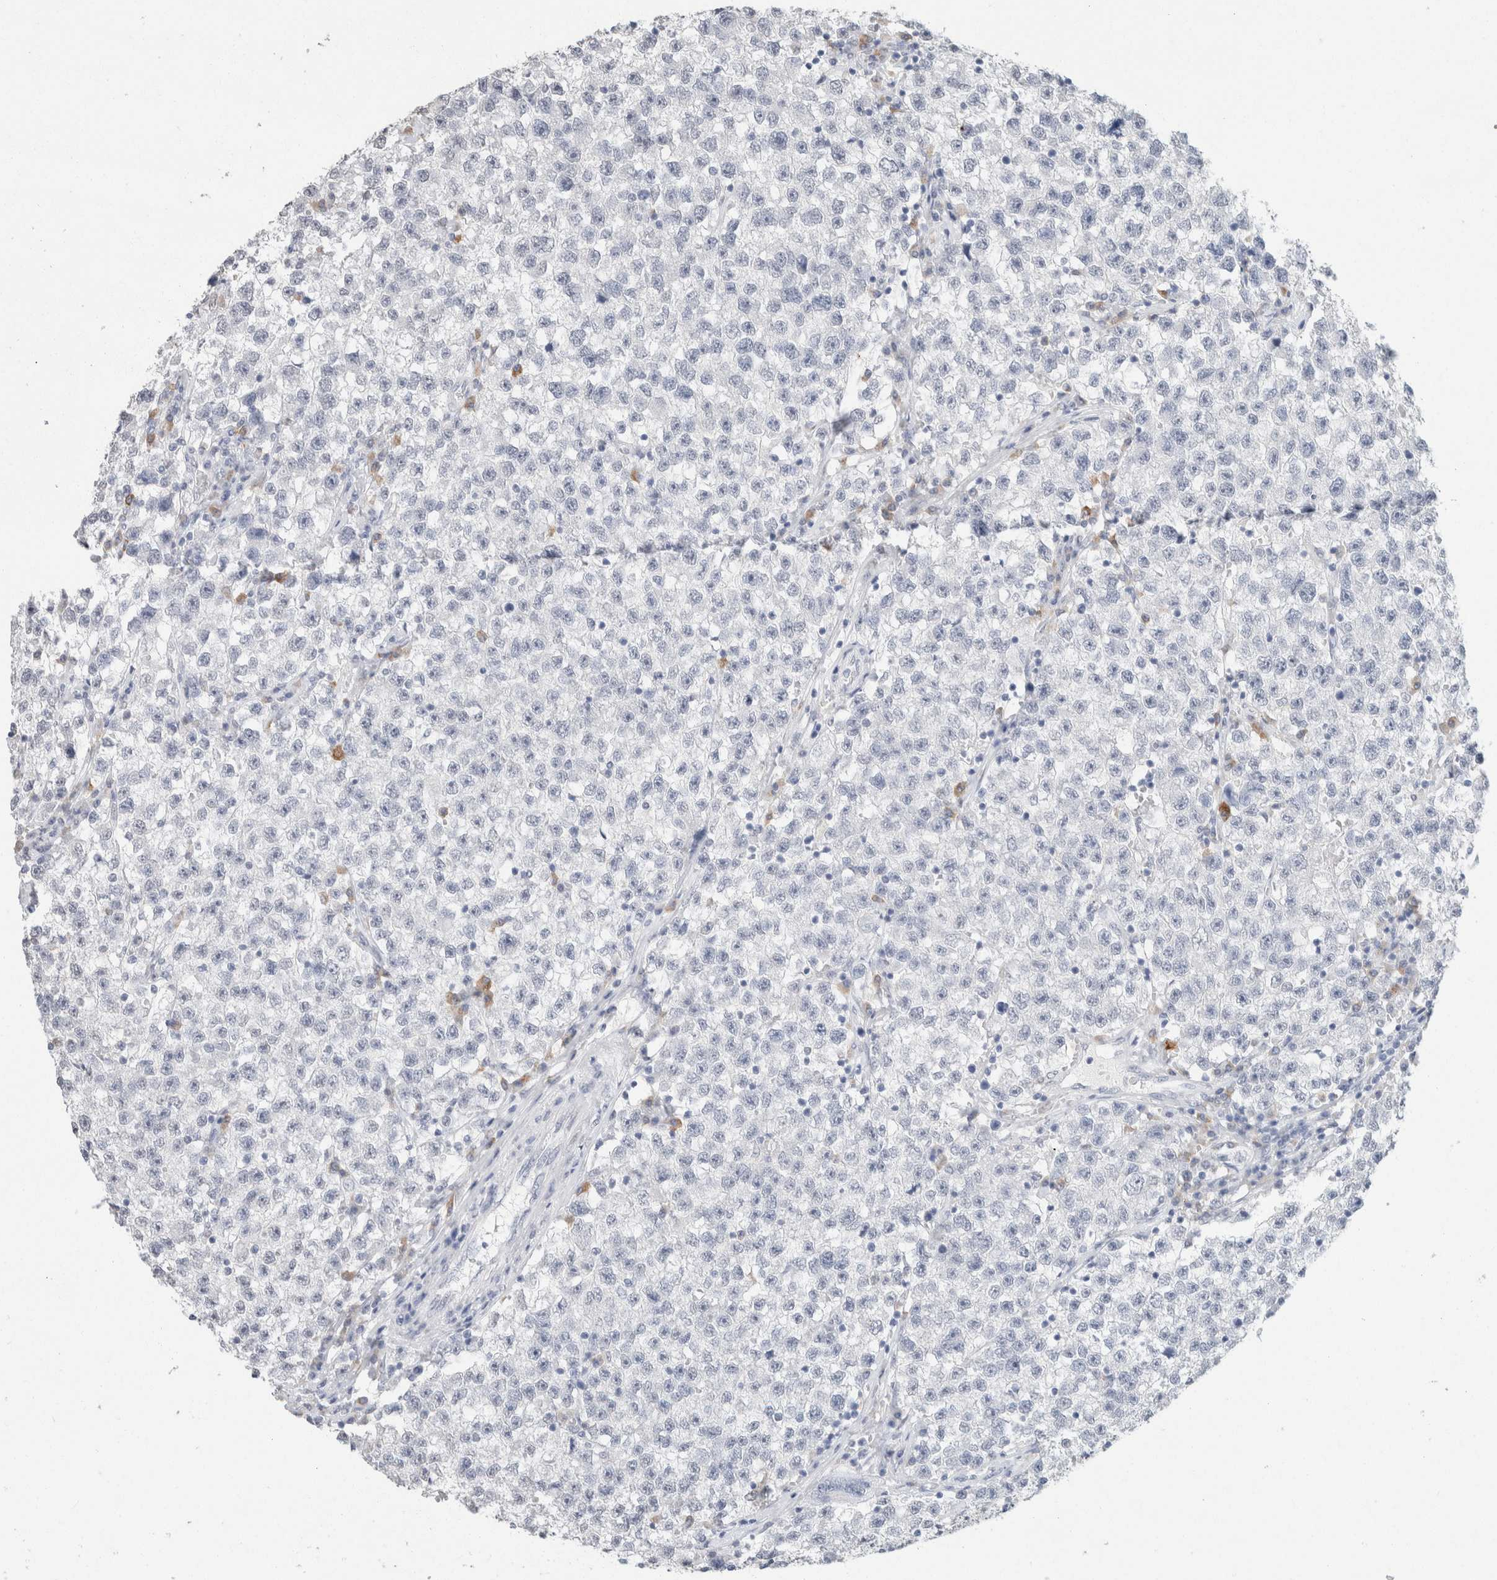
{"staining": {"intensity": "negative", "quantity": "none", "location": "none"}, "tissue": "testis cancer", "cell_type": "Tumor cells", "image_type": "cancer", "snomed": [{"axis": "morphology", "description": "Seminoma, NOS"}, {"axis": "topography", "description": "Testis"}], "caption": "The image demonstrates no staining of tumor cells in testis seminoma.", "gene": "CD80", "patient": {"sex": "male", "age": 22}}